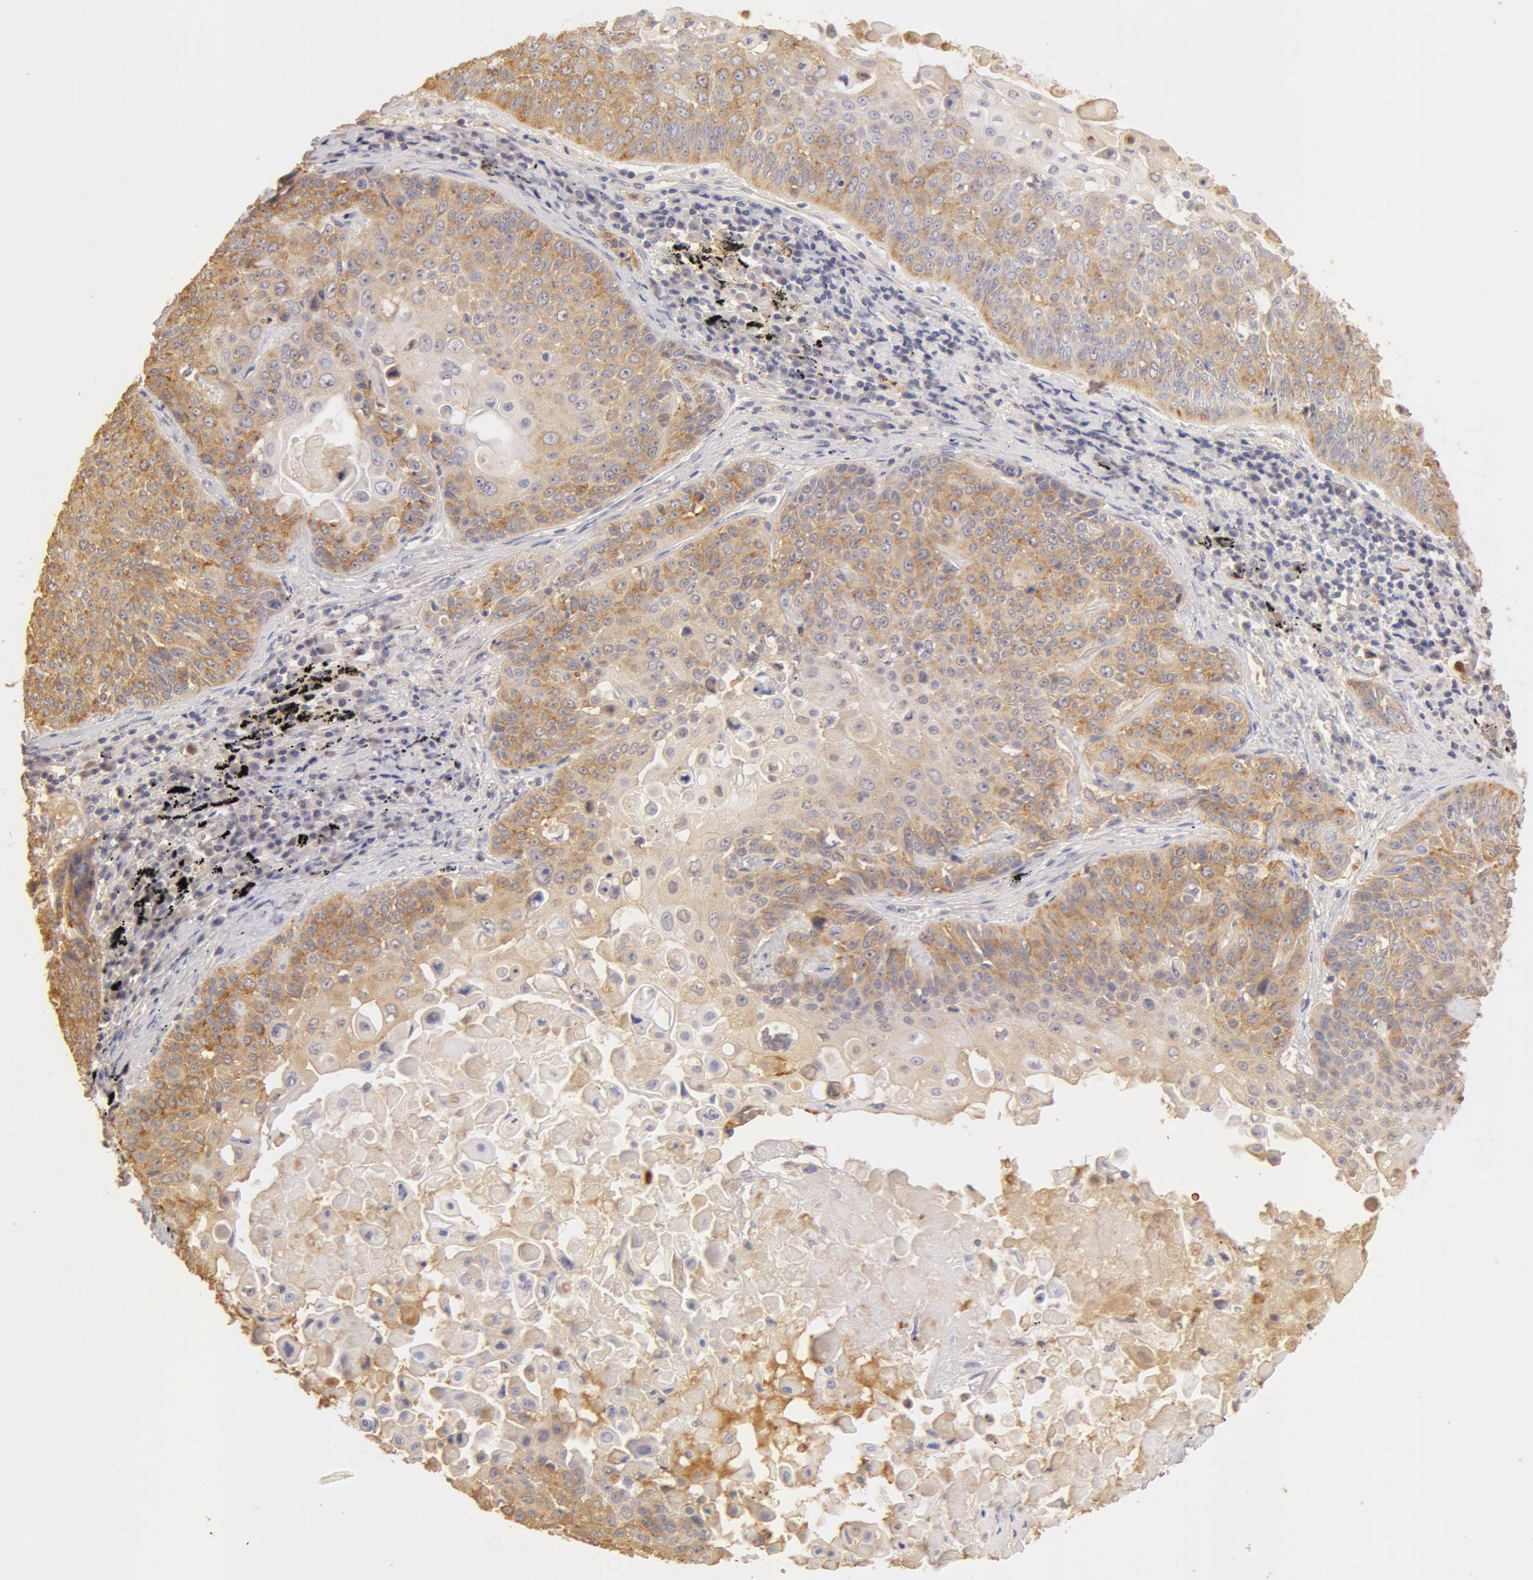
{"staining": {"intensity": "moderate", "quantity": "25%-75%", "location": "cytoplasmic/membranous"}, "tissue": "lung cancer", "cell_type": "Tumor cells", "image_type": "cancer", "snomed": [{"axis": "morphology", "description": "Adenocarcinoma, NOS"}, {"axis": "topography", "description": "Lung"}], "caption": "Immunohistochemistry (IHC) image of neoplastic tissue: adenocarcinoma (lung) stained using immunohistochemistry demonstrates medium levels of moderate protein expression localized specifically in the cytoplasmic/membranous of tumor cells, appearing as a cytoplasmic/membranous brown color.", "gene": "TF", "patient": {"sex": "male", "age": 60}}